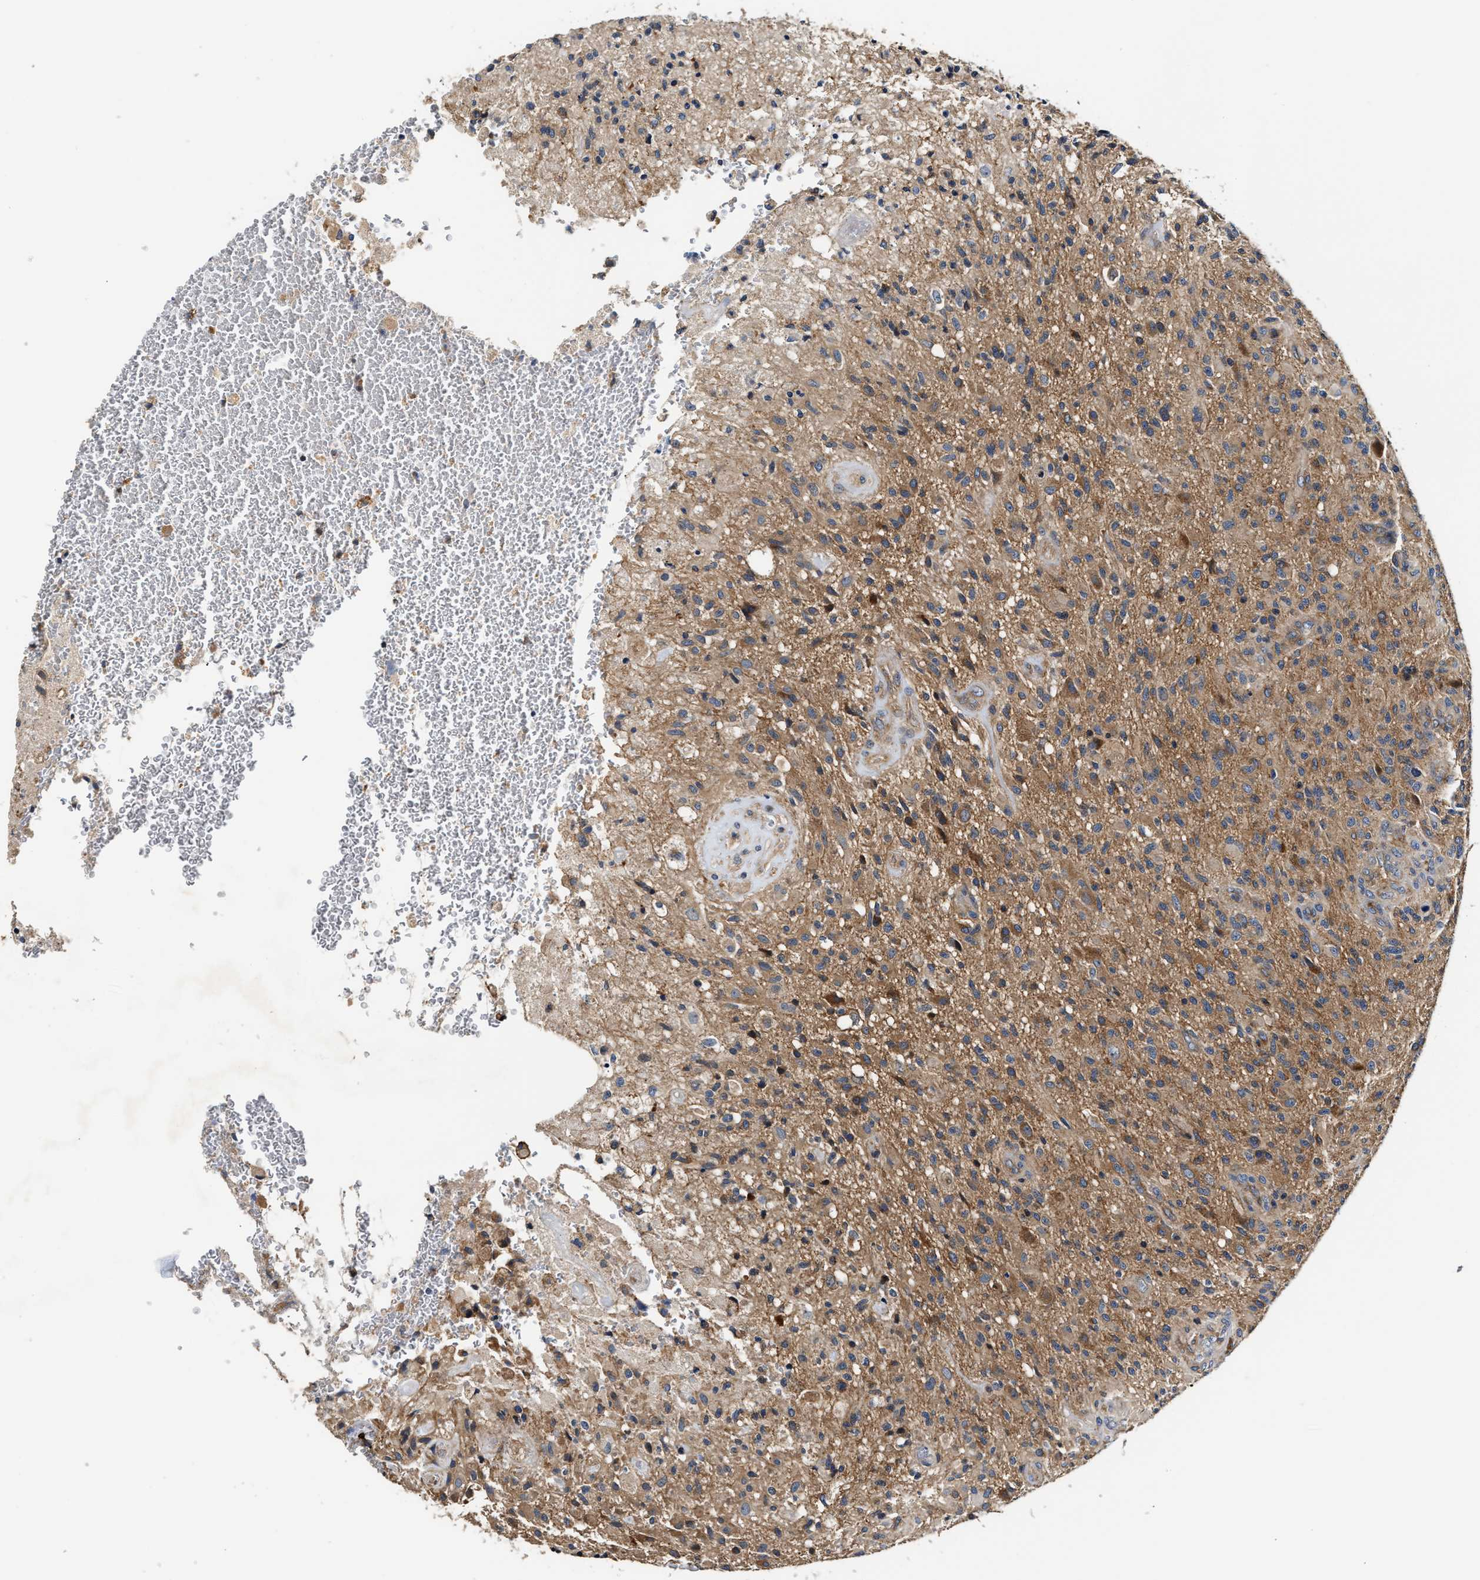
{"staining": {"intensity": "moderate", "quantity": "25%-75%", "location": "cytoplasmic/membranous"}, "tissue": "glioma", "cell_type": "Tumor cells", "image_type": "cancer", "snomed": [{"axis": "morphology", "description": "Glioma, malignant, High grade"}, {"axis": "topography", "description": "Brain"}], "caption": "IHC of human glioma reveals medium levels of moderate cytoplasmic/membranous expression in about 25%-75% of tumor cells.", "gene": "TEX2", "patient": {"sex": "male", "age": 71}}